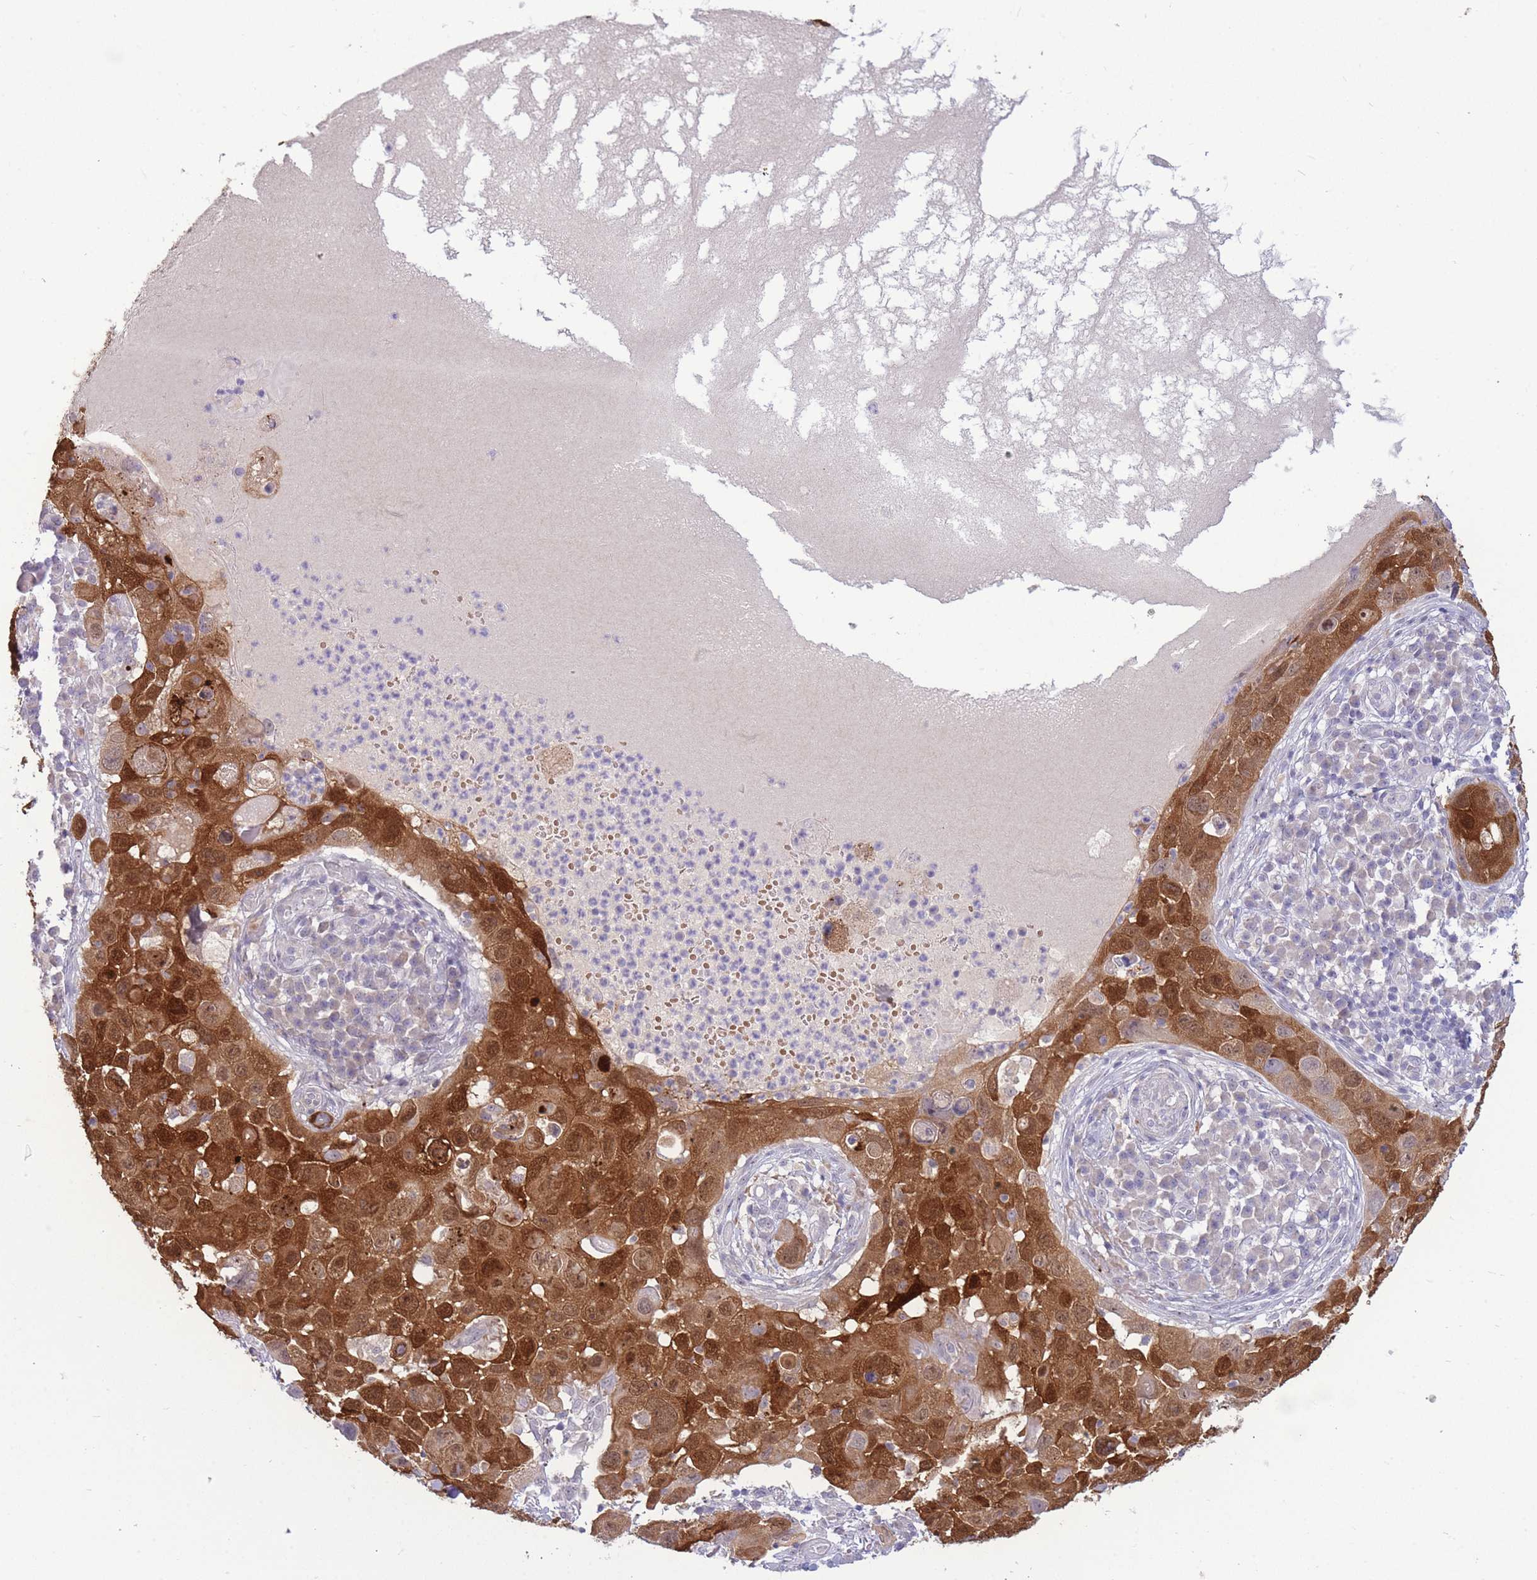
{"staining": {"intensity": "strong", "quantity": ">75%", "location": "cytoplasmic/membranous,nuclear"}, "tissue": "skin cancer", "cell_type": "Tumor cells", "image_type": "cancer", "snomed": [{"axis": "morphology", "description": "Squamous cell carcinoma in situ, NOS"}, {"axis": "morphology", "description": "Squamous cell carcinoma, NOS"}, {"axis": "topography", "description": "Skin"}], "caption": "Skin cancer stained with a protein marker exhibits strong staining in tumor cells.", "gene": "FBXO46", "patient": {"sex": "male", "age": 93}}